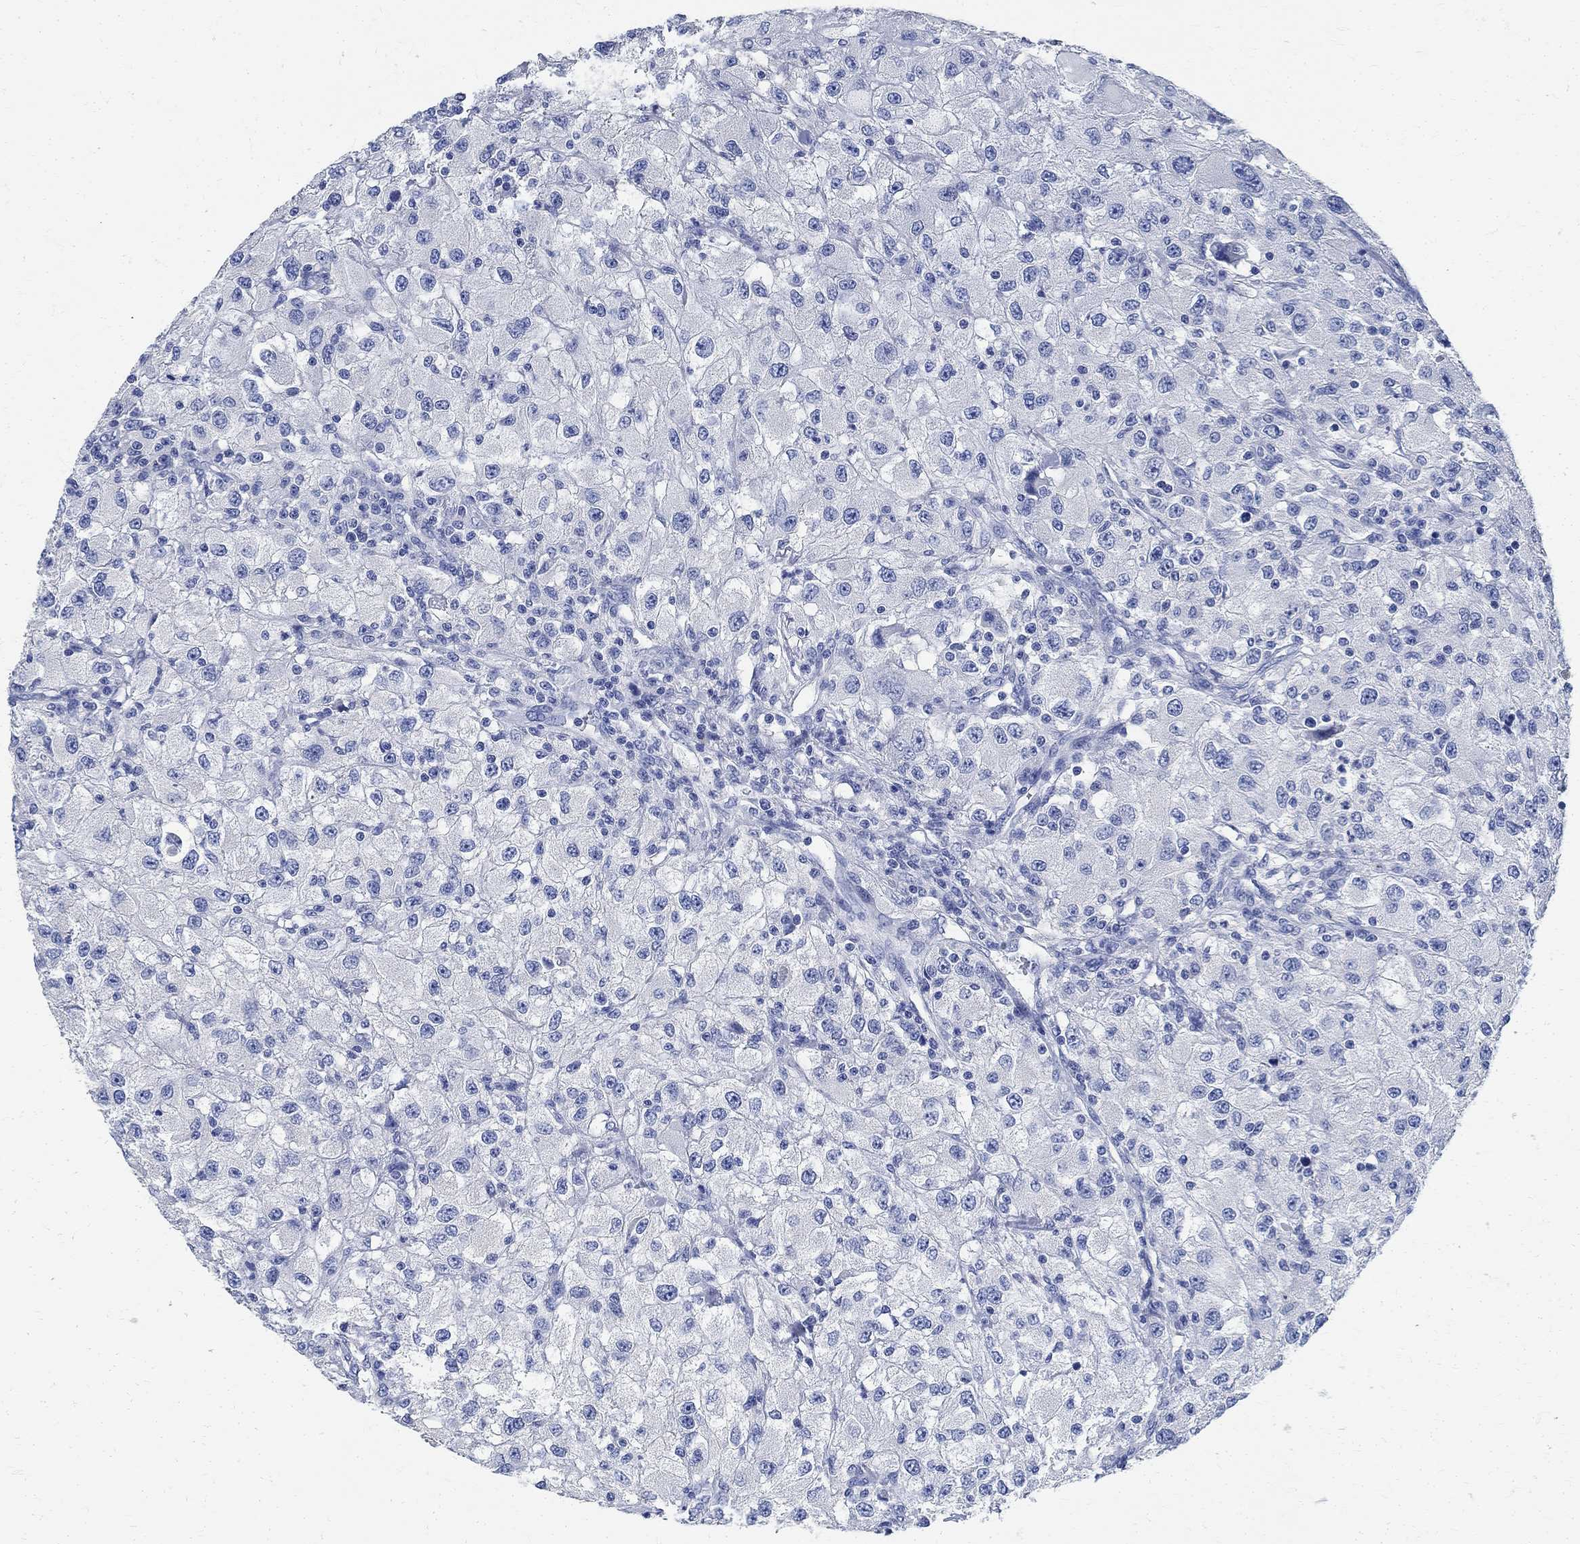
{"staining": {"intensity": "negative", "quantity": "none", "location": "none"}, "tissue": "renal cancer", "cell_type": "Tumor cells", "image_type": "cancer", "snomed": [{"axis": "morphology", "description": "Adenocarcinoma, NOS"}, {"axis": "topography", "description": "Kidney"}], "caption": "An image of human adenocarcinoma (renal) is negative for staining in tumor cells.", "gene": "PRX", "patient": {"sex": "female", "age": 67}}